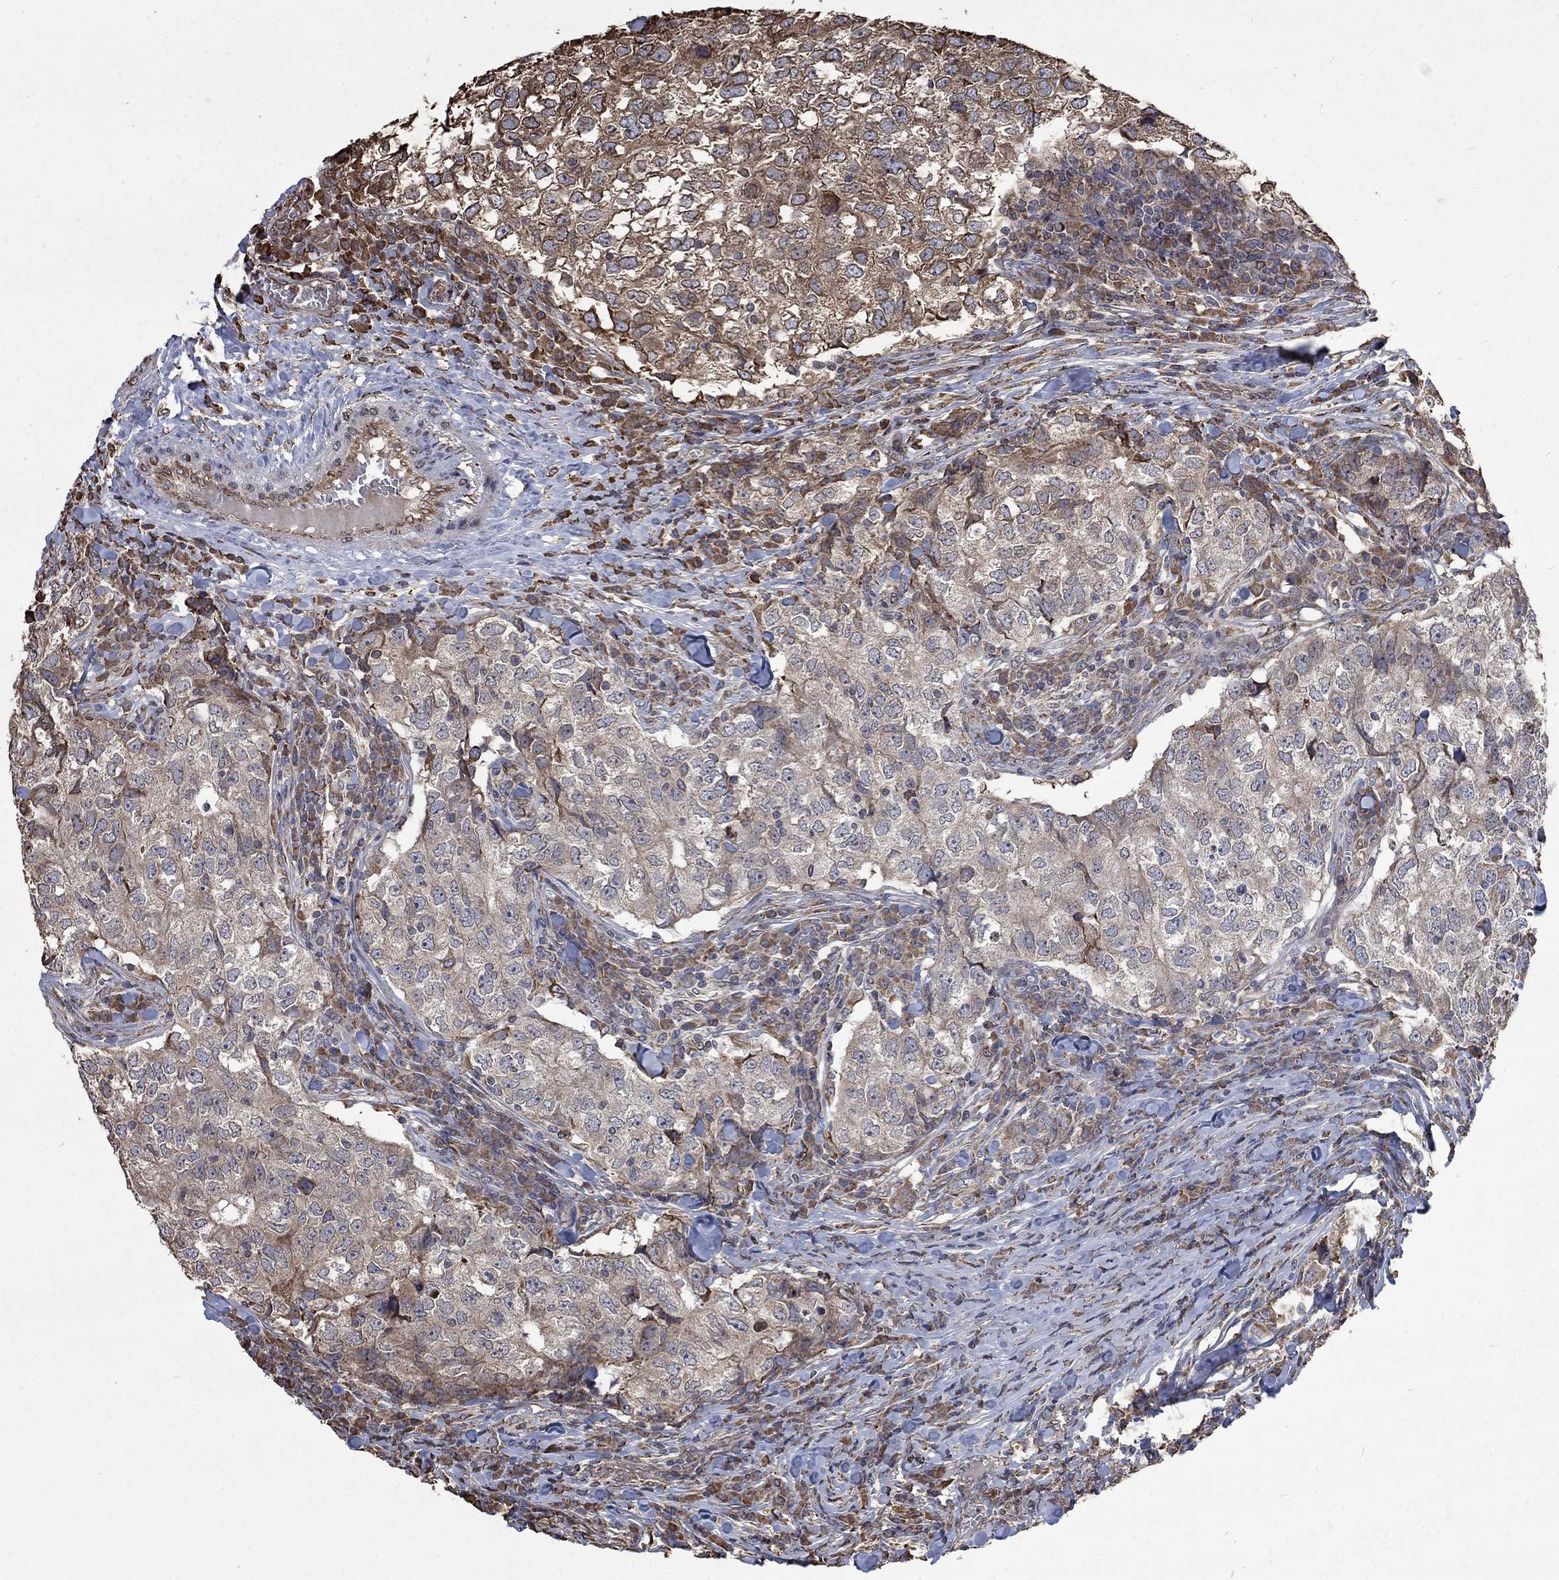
{"staining": {"intensity": "moderate", "quantity": "25%-75%", "location": "cytoplasmic/membranous"}, "tissue": "breast cancer", "cell_type": "Tumor cells", "image_type": "cancer", "snomed": [{"axis": "morphology", "description": "Duct carcinoma"}, {"axis": "topography", "description": "Breast"}], "caption": "High-magnification brightfield microscopy of infiltrating ductal carcinoma (breast) stained with DAB (3,3'-diaminobenzidine) (brown) and counterstained with hematoxylin (blue). tumor cells exhibit moderate cytoplasmic/membranous expression is appreciated in approximately25%-75% of cells.", "gene": "ESRRA", "patient": {"sex": "female", "age": 30}}